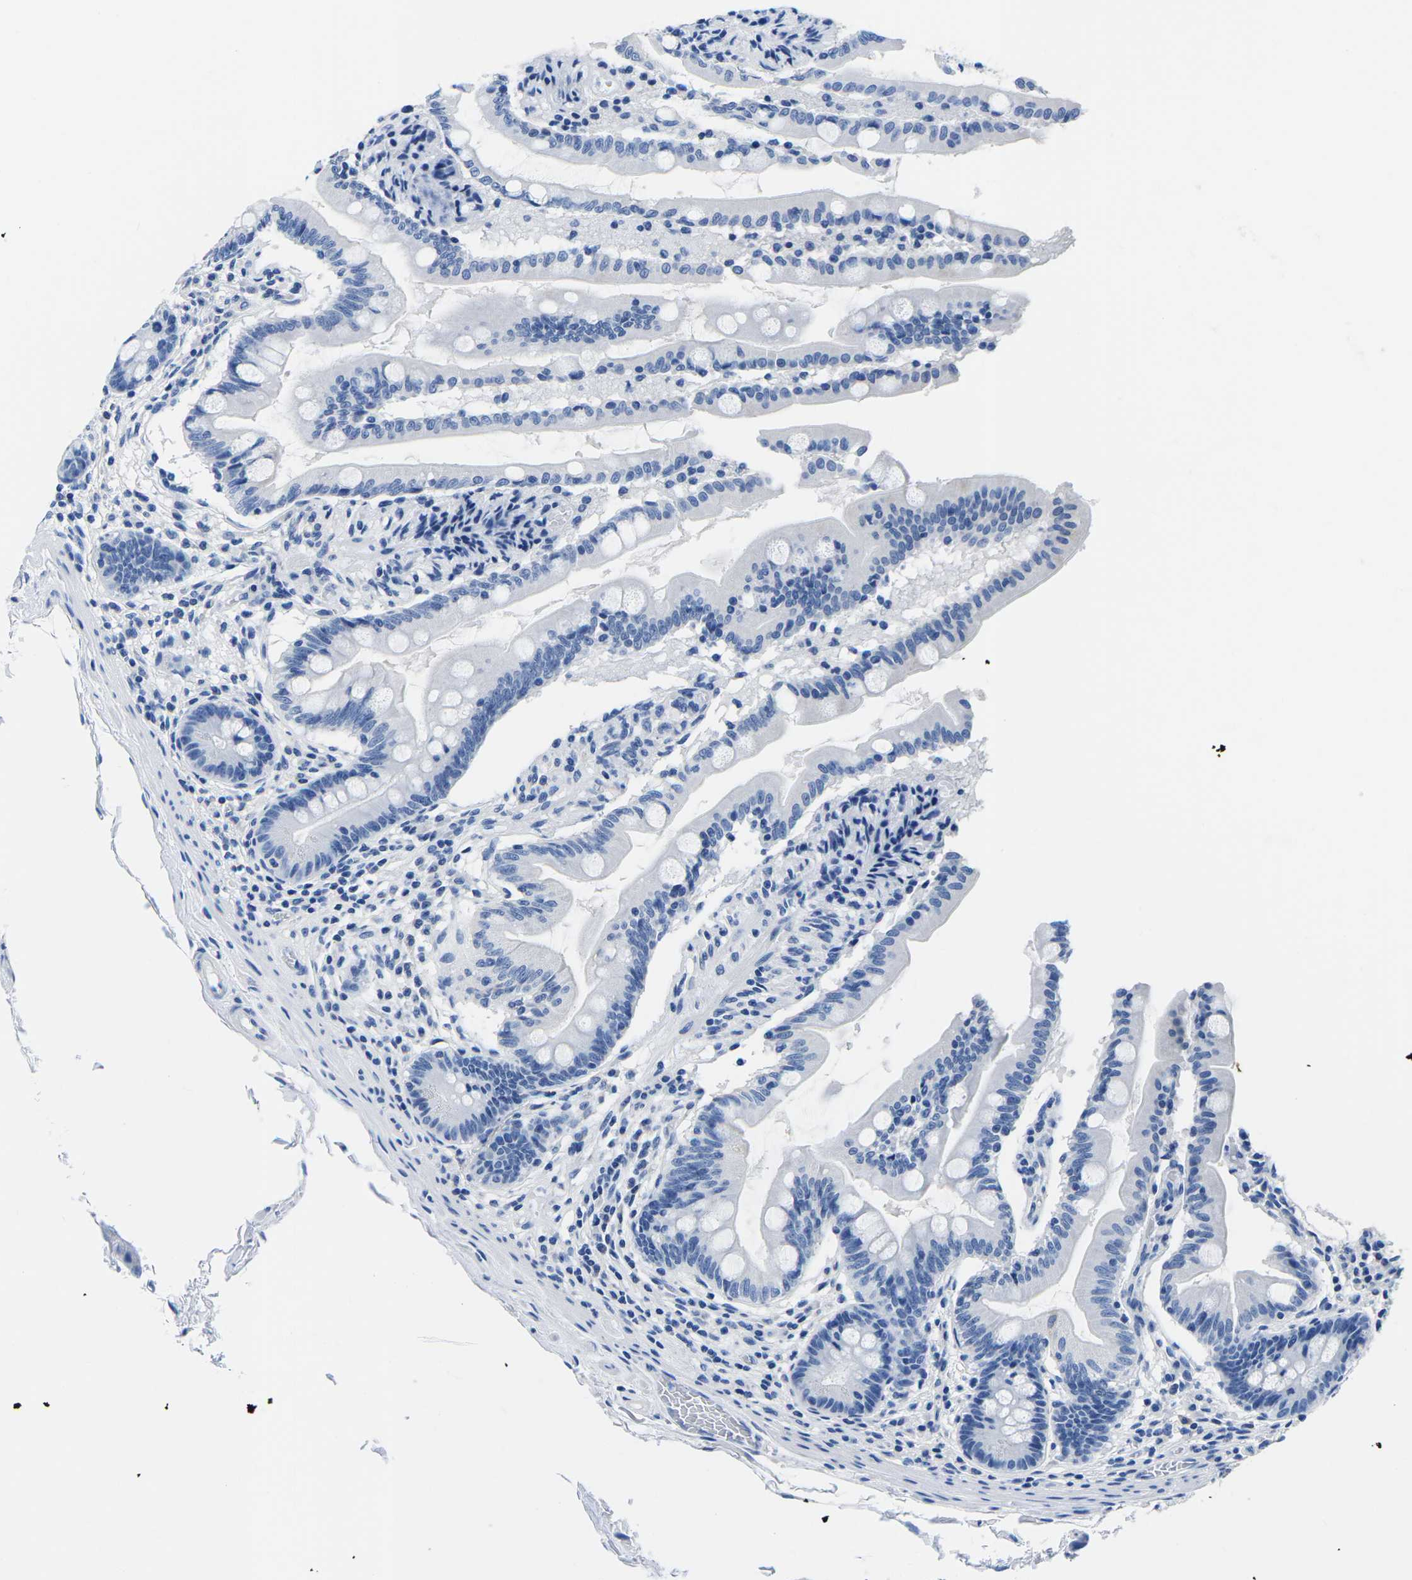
{"staining": {"intensity": "negative", "quantity": "none", "location": "none"}, "tissue": "small intestine", "cell_type": "Glandular cells", "image_type": "normal", "snomed": [{"axis": "morphology", "description": "Normal tissue, NOS"}, {"axis": "topography", "description": "Small intestine"}], "caption": "High magnification brightfield microscopy of unremarkable small intestine stained with DAB (brown) and counterstained with hematoxylin (blue): glandular cells show no significant expression. Brightfield microscopy of immunohistochemistry (IHC) stained with DAB (3,3'-diaminobenzidine) (brown) and hematoxylin (blue), captured at high magnification.", "gene": "CYP1A2", "patient": {"sex": "female", "age": 56}}